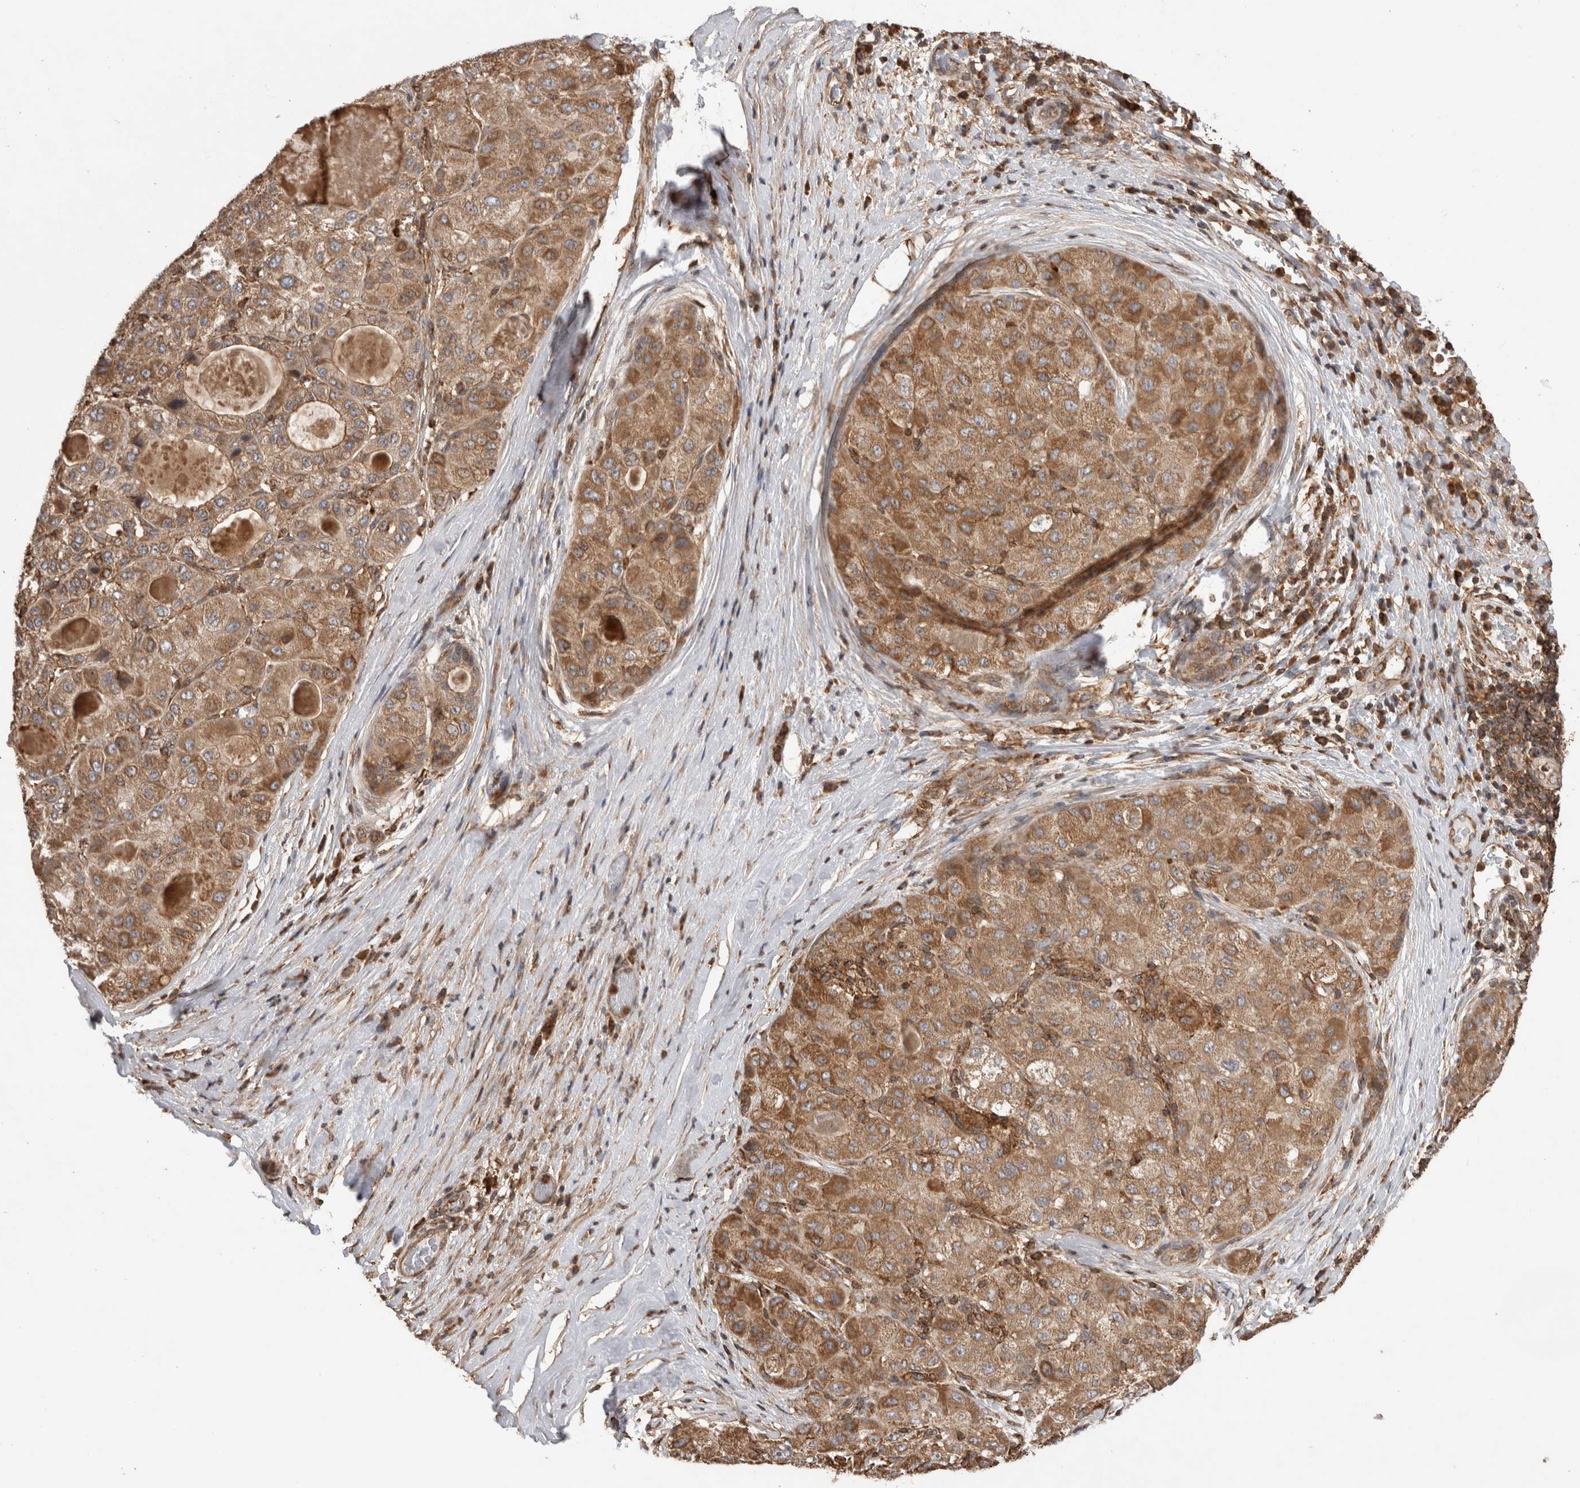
{"staining": {"intensity": "moderate", "quantity": ">75%", "location": "cytoplasmic/membranous"}, "tissue": "liver cancer", "cell_type": "Tumor cells", "image_type": "cancer", "snomed": [{"axis": "morphology", "description": "Carcinoma, Hepatocellular, NOS"}, {"axis": "topography", "description": "Liver"}], "caption": "Immunohistochemistry staining of liver cancer (hepatocellular carcinoma), which exhibits medium levels of moderate cytoplasmic/membranous staining in approximately >75% of tumor cells indicating moderate cytoplasmic/membranous protein expression. The staining was performed using DAB (brown) for protein detection and nuclei were counterstained in hematoxylin (blue).", "gene": "IMMP2L", "patient": {"sex": "male", "age": 80}}